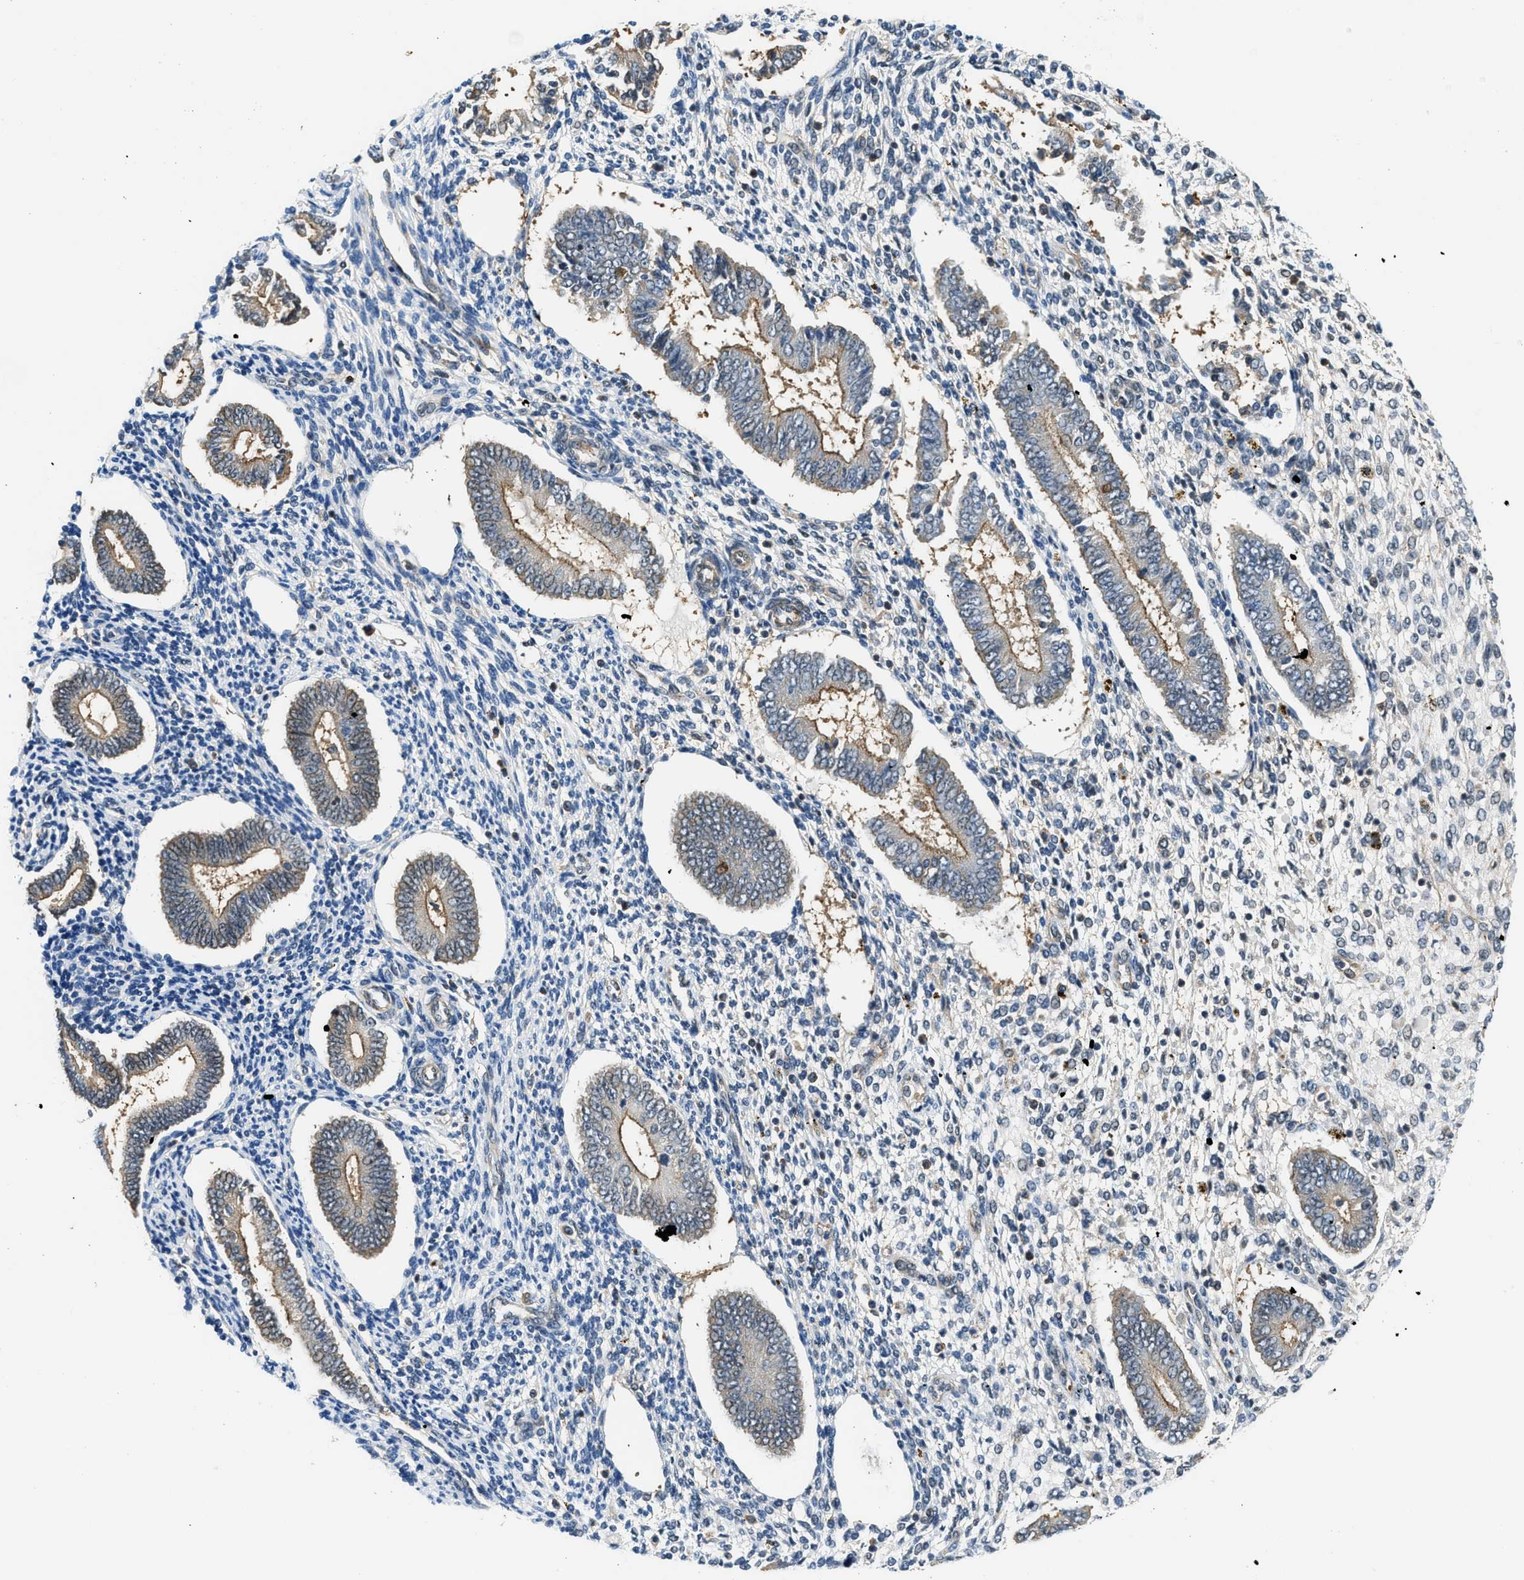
{"staining": {"intensity": "weak", "quantity": "<25%", "location": "cytoplasmic/membranous"}, "tissue": "endometrium", "cell_type": "Cells in endometrial stroma", "image_type": "normal", "snomed": [{"axis": "morphology", "description": "Normal tissue, NOS"}, {"axis": "topography", "description": "Endometrium"}], "caption": "Immunohistochemical staining of benign endometrium demonstrates no significant positivity in cells in endometrial stroma. (DAB (3,3'-diaminobenzidine) immunohistochemistry, high magnification).", "gene": "CBLB", "patient": {"sex": "female", "age": 42}}